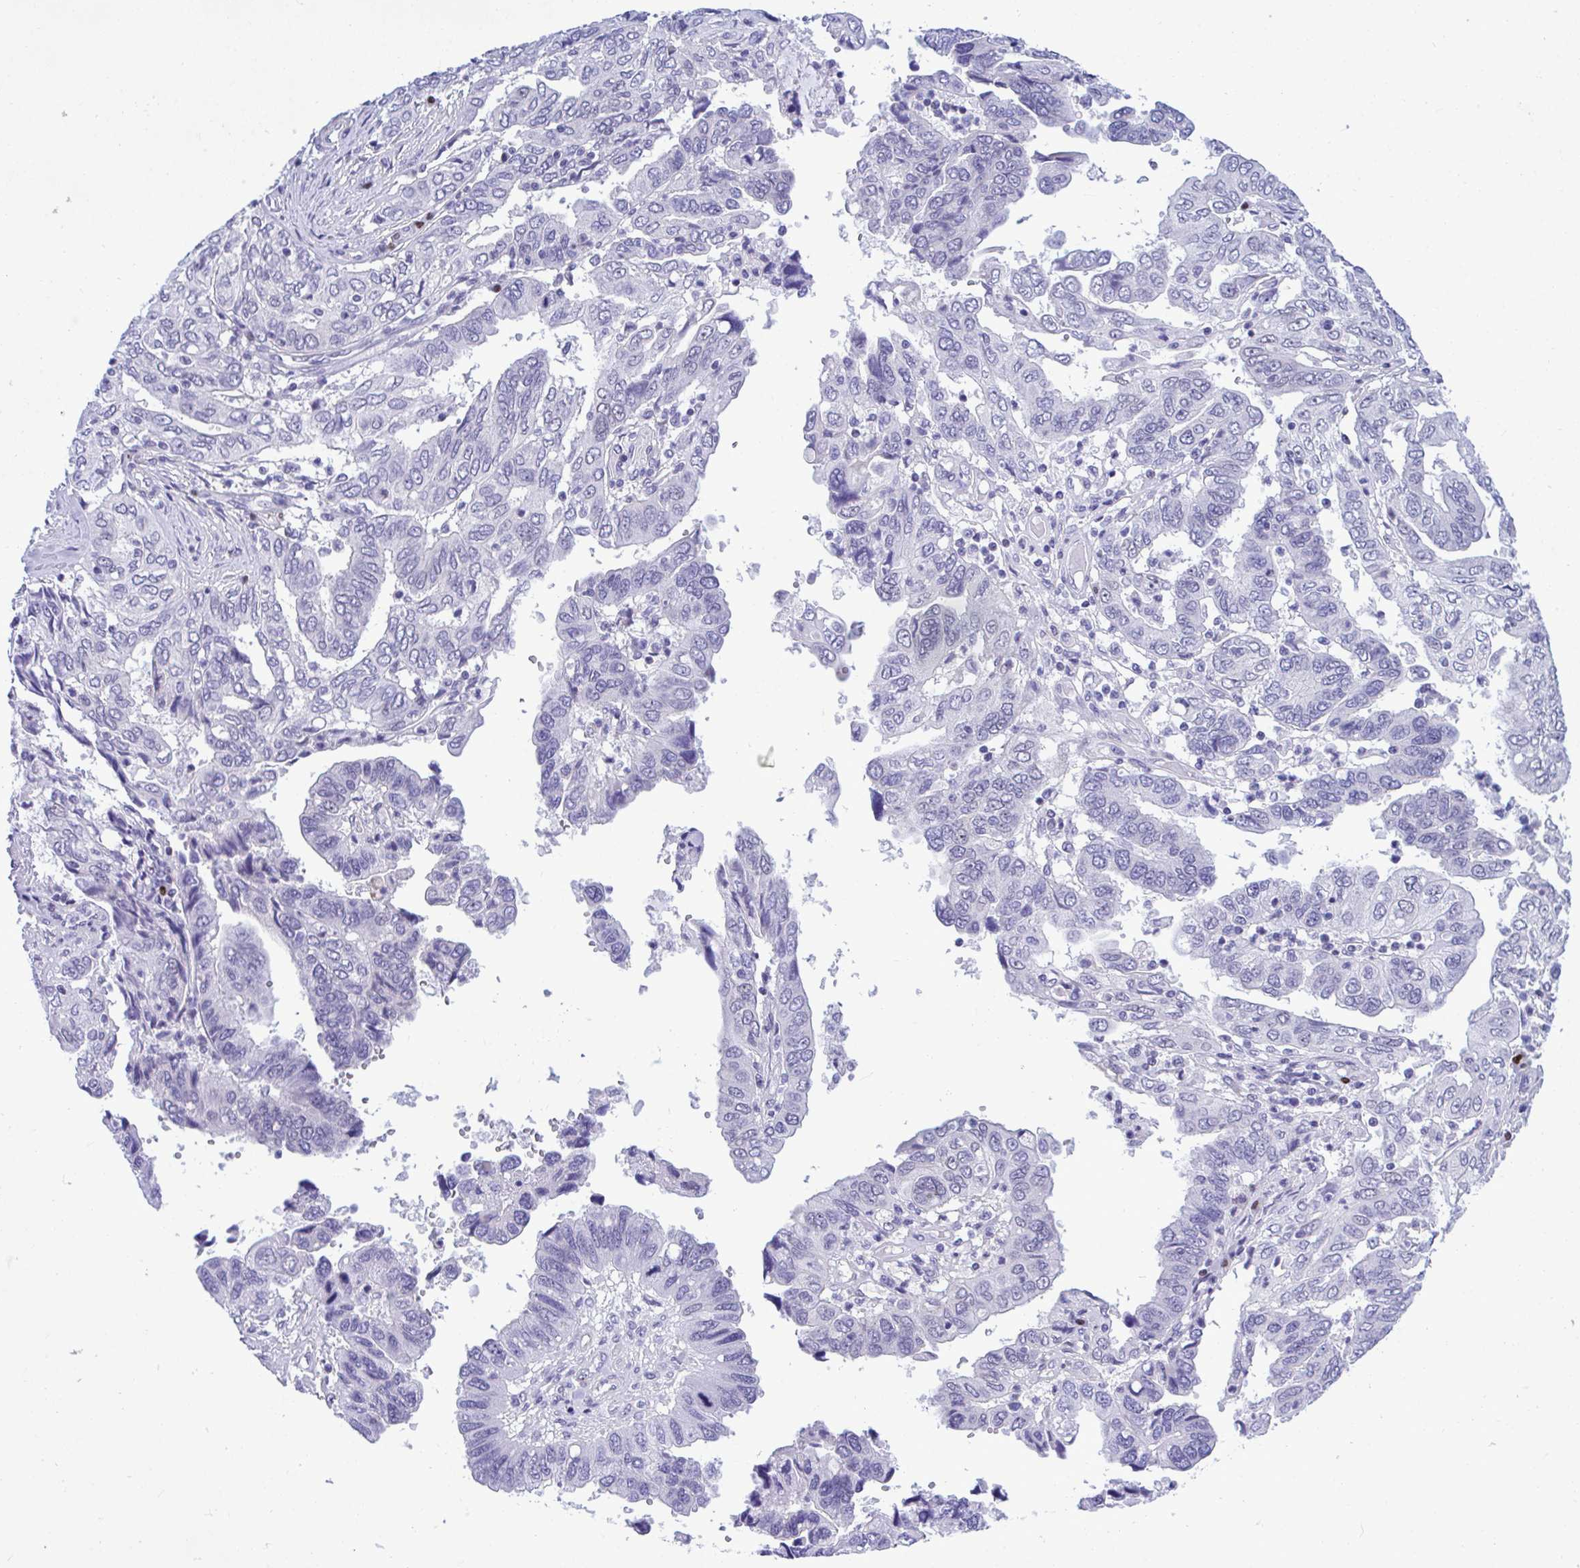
{"staining": {"intensity": "negative", "quantity": "none", "location": "none"}, "tissue": "ovarian cancer", "cell_type": "Tumor cells", "image_type": "cancer", "snomed": [{"axis": "morphology", "description": "Cystadenocarcinoma, serous, NOS"}, {"axis": "topography", "description": "Ovary"}], "caption": "This histopathology image is of ovarian cancer stained with immunohistochemistry (IHC) to label a protein in brown with the nuclei are counter-stained blue. There is no expression in tumor cells. (Stains: DAB (3,3'-diaminobenzidine) IHC with hematoxylin counter stain, Microscopy: brightfield microscopy at high magnification).", "gene": "SLC25A51", "patient": {"sex": "female", "age": 79}}